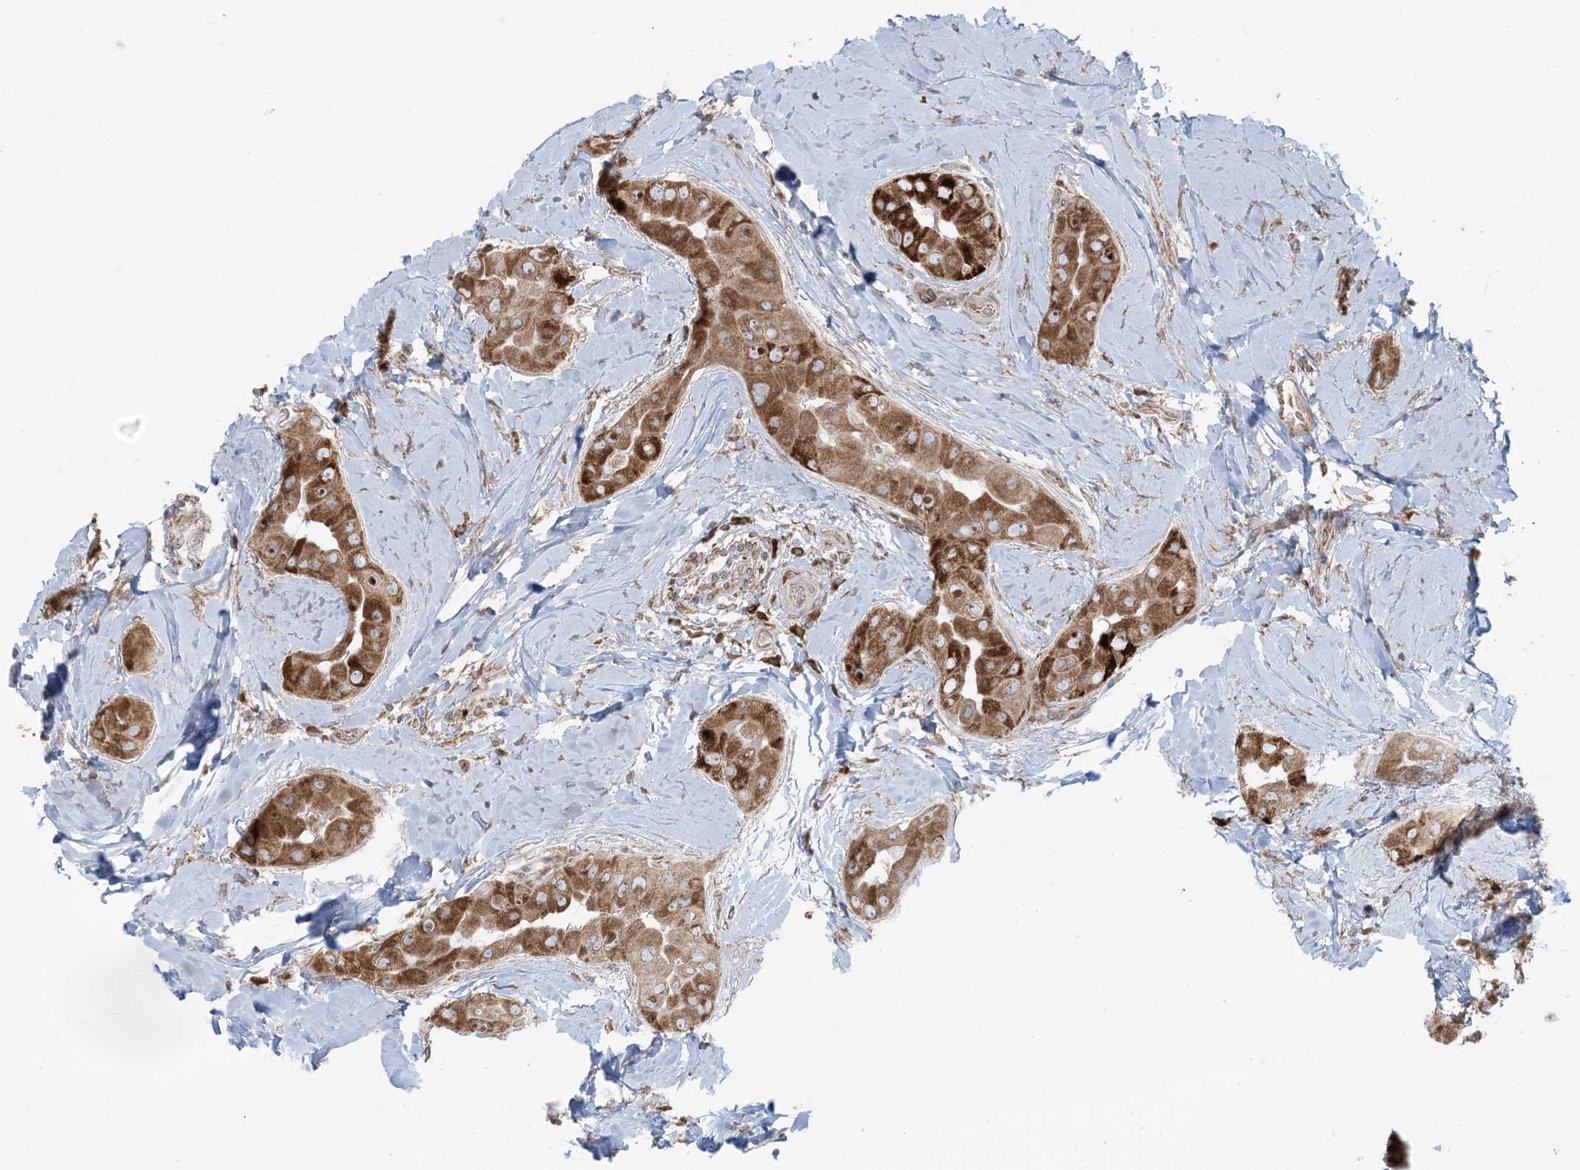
{"staining": {"intensity": "strong", "quantity": ">75%", "location": "cytoplasmic/membranous"}, "tissue": "thyroid cancer", "cell_type": "Tumor cells", "image_type": "cancer", "snomed": [{"axis": "morphology", "description": "Papillary adenocarcinoma, NOS"}, {"axis": "topography", "description": "Thyroid gland"}], "caption": "About >75% of tumor cells in thyroid cancer (papillary adenocarcinoma) exhibit strong cytoplasmic/membranous protein staining as visualized by brown immunohistochemical staining.", "gene": "UBXN4", "patient": {"sex": "male", "age": 33}}